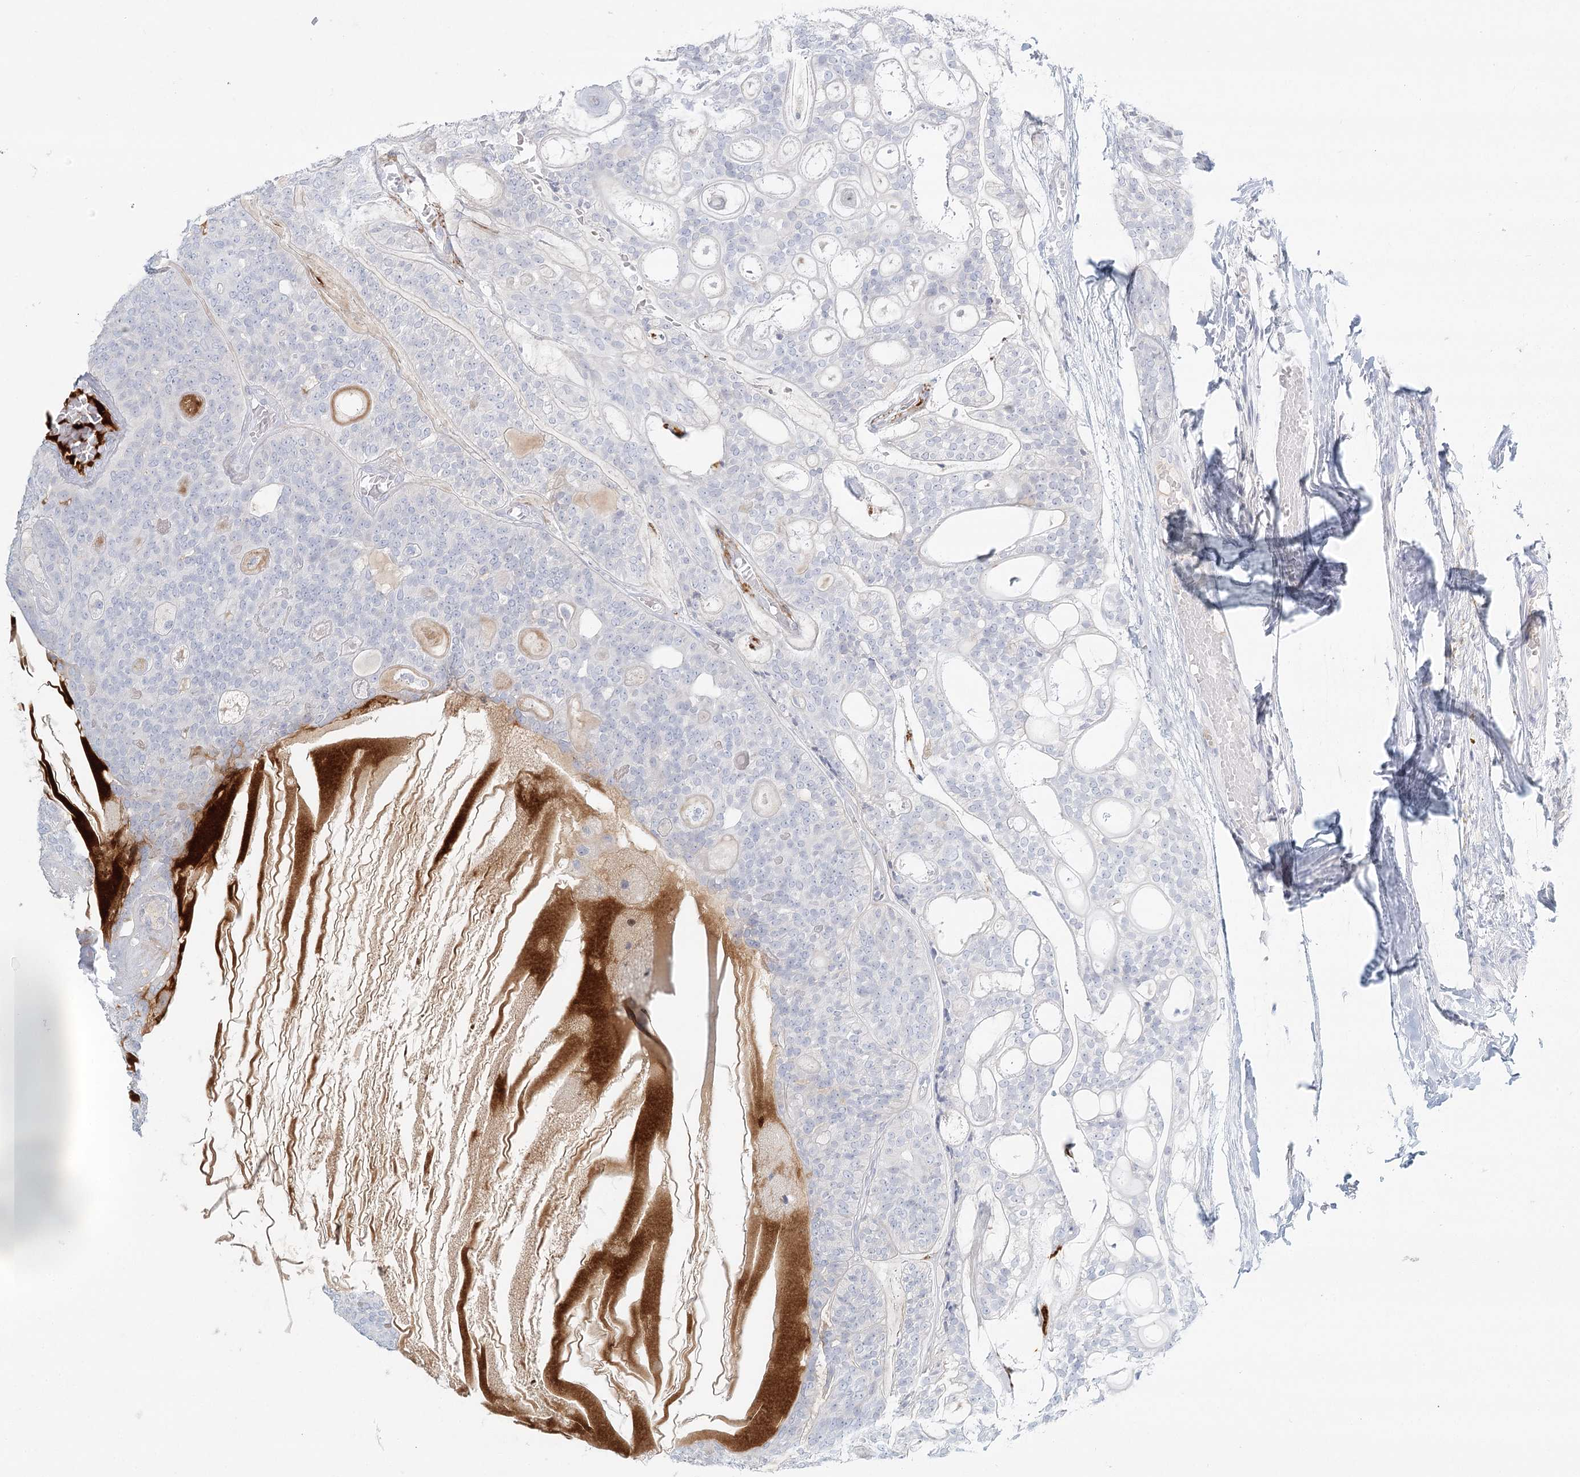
{"staining": {"intensity": "negative", "quantity": "none", "location": "none"}, "tissue": "head and neck cancer", "cell_type": "Tumor cells", "image_type": "cancer", "snomed": [{"axis": "morphology", "description": "Adenocarcinoma, NOS"}, {"axis": "topography", "description": "Head-Neck"}], "caption": "Immunohistochemistry image of head and neck cancer (adenocarcinoma) stained for a protein (brown), which shows no positivity in tumor cells.", "gene": "DMGDH", "patient": {"sex": "male", "age": 66}}